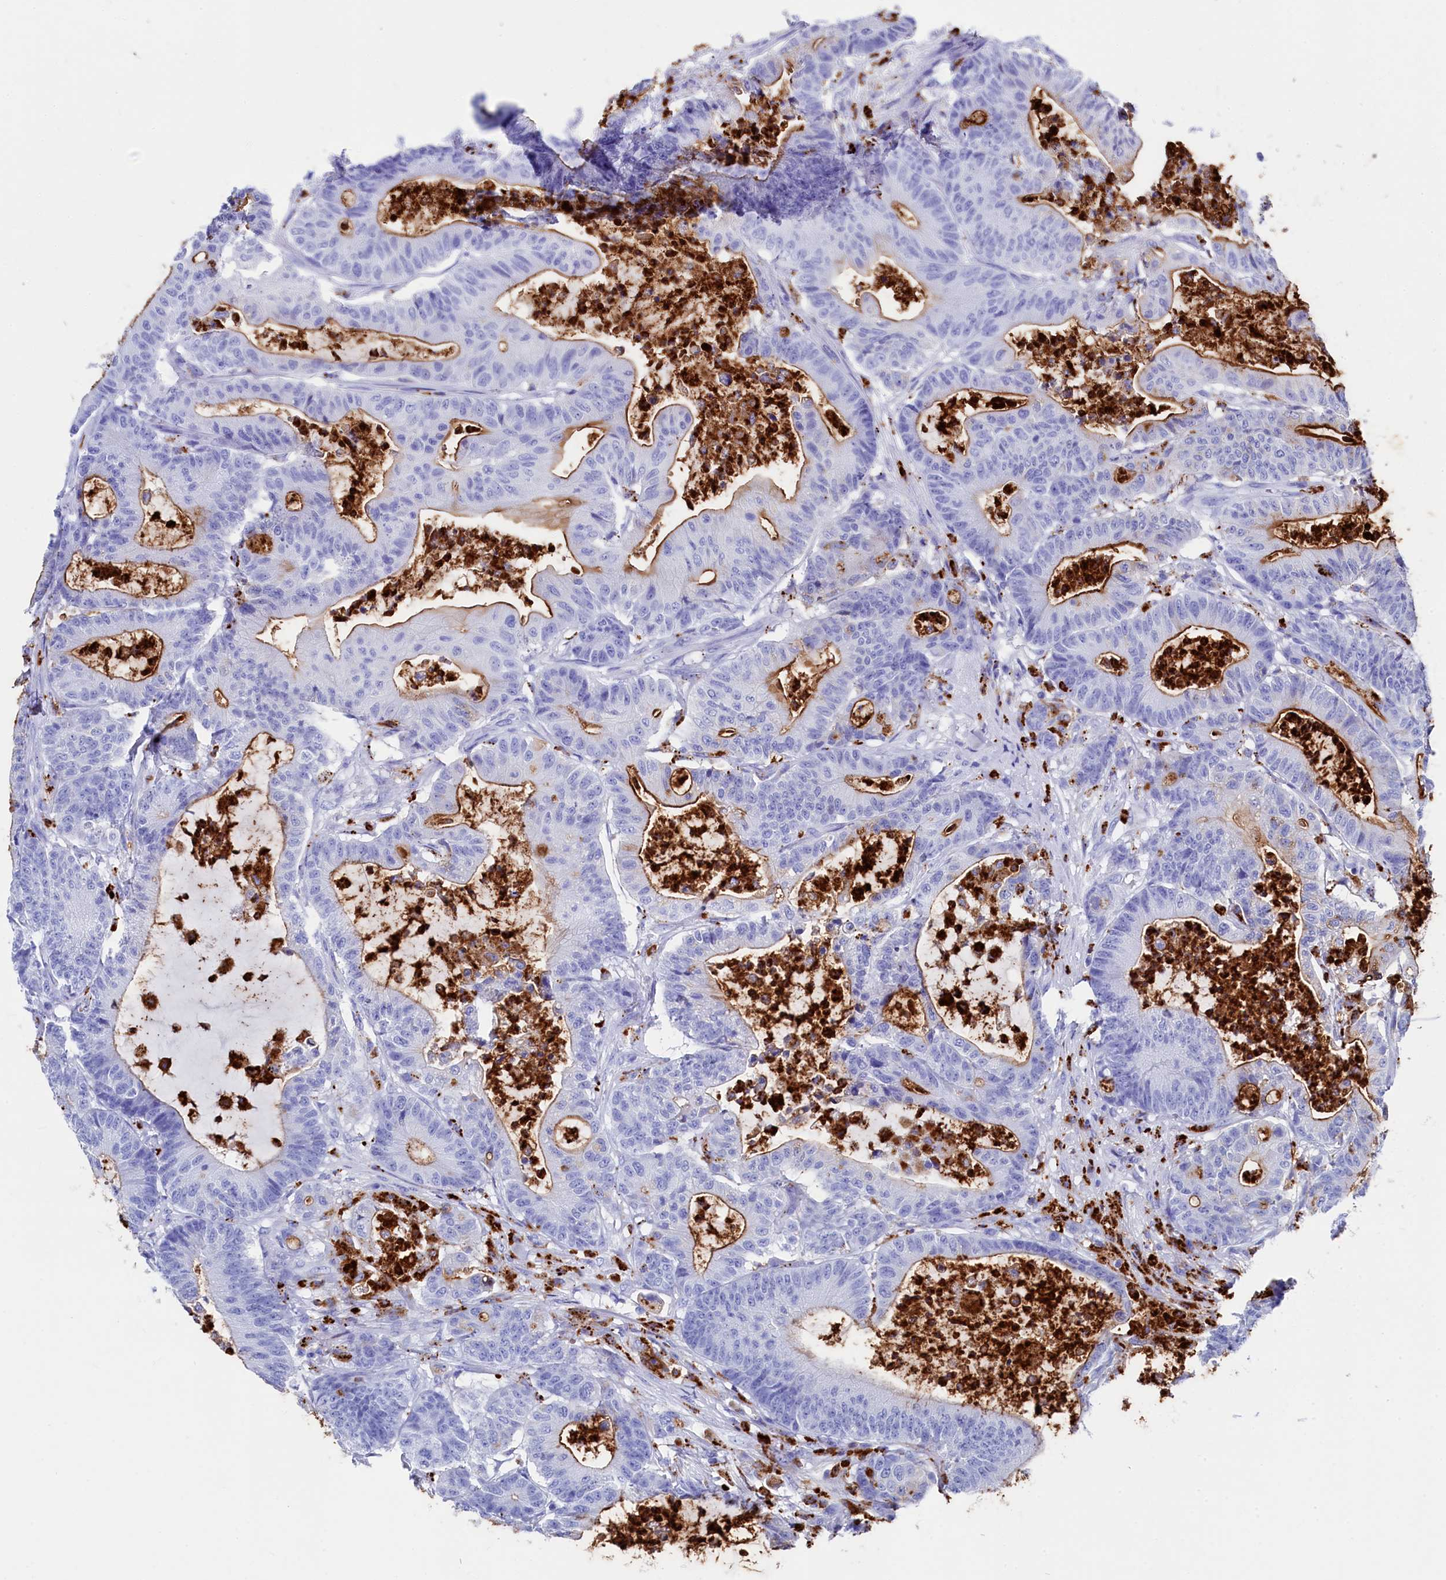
{"staining": {"intensity": "negative", "quantity": "none", "location": "none"}, "tissue": "colorectal cancer", "cell_type": "Tumor cells", "image_type": "cancer", "snomed": [{"axis": "morphology", "description": "Adenocarcinoma, NOS"}, {"axis": "topography", "description": "Colon"}], "caption": "IHC histopathology image of human adenocarcinoma (colorectal) stained for a protein (brown), which exhibits no positivity in tumor cells. The staining was performed using DAB (3,3'-diaminobenzidine) to visualize the protein expression in brown, while the nuclei were stained in blue with hematoxylin (Magnification: 20x).", "gene": "PLAC8", "patient": {"sex": "female", "age": 84}}